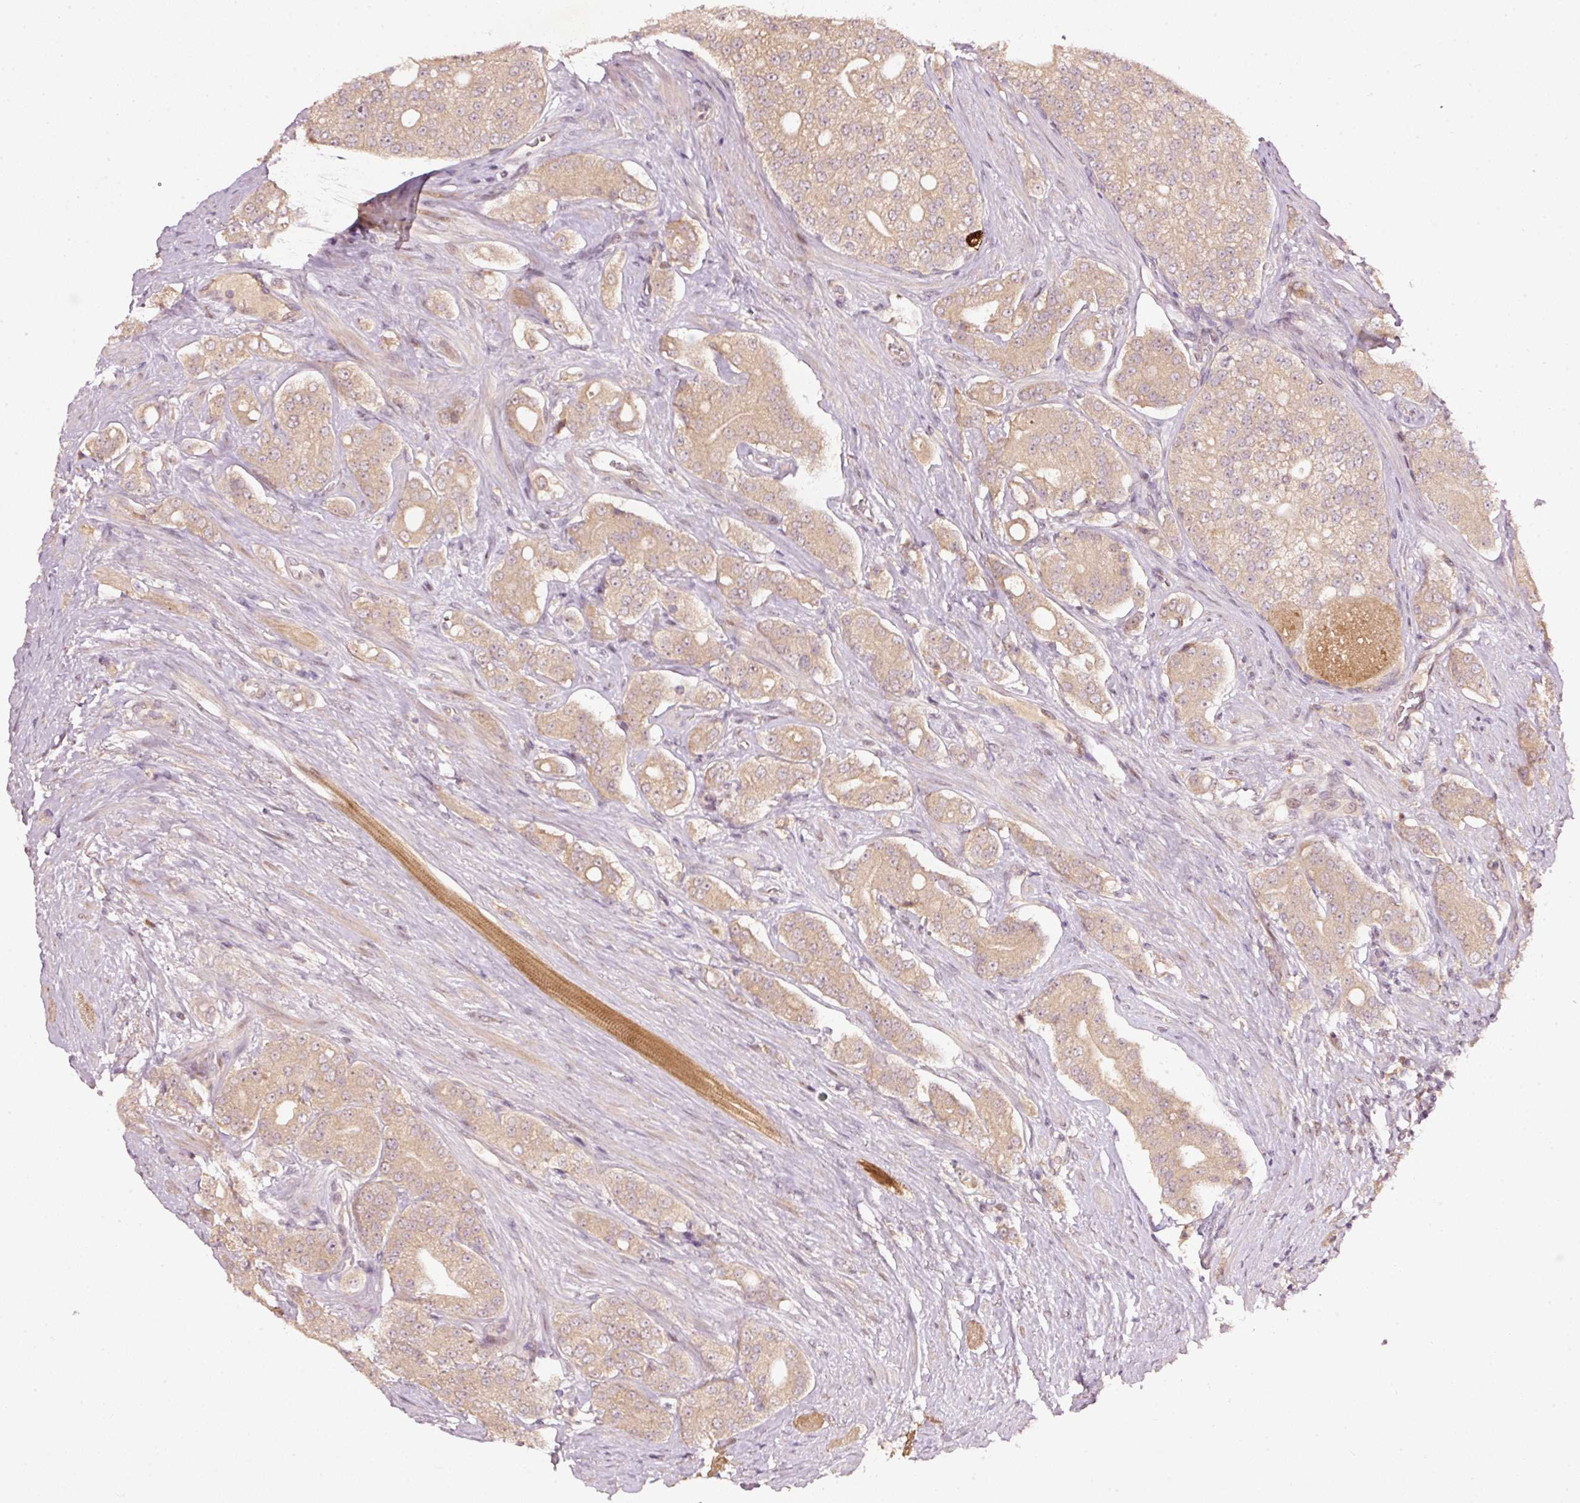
{"staining": {"intensity": "weak", "quantity": ">75%", "location": "cytoplasmic/membranous"}, "tissue": "prostate cancer", "cell_type": "Tumor cells", "image_type": "cancer", "snomed": [{"axis": "morphology", "description": "Adenocarcinoma, High grade"}, {"axis": "topography", "description": "Prostate"}], "caption": "A high-resolution photomicrograph shows immunohistochemistry staining of high-grade adenocarcinoma (prostate), which demonstrates weak cytoplasmic/membranous staining in approximately >75% of tumor cells.", "gene": "PCDHB1", "patient": {"sex": "male", "age": 71}}